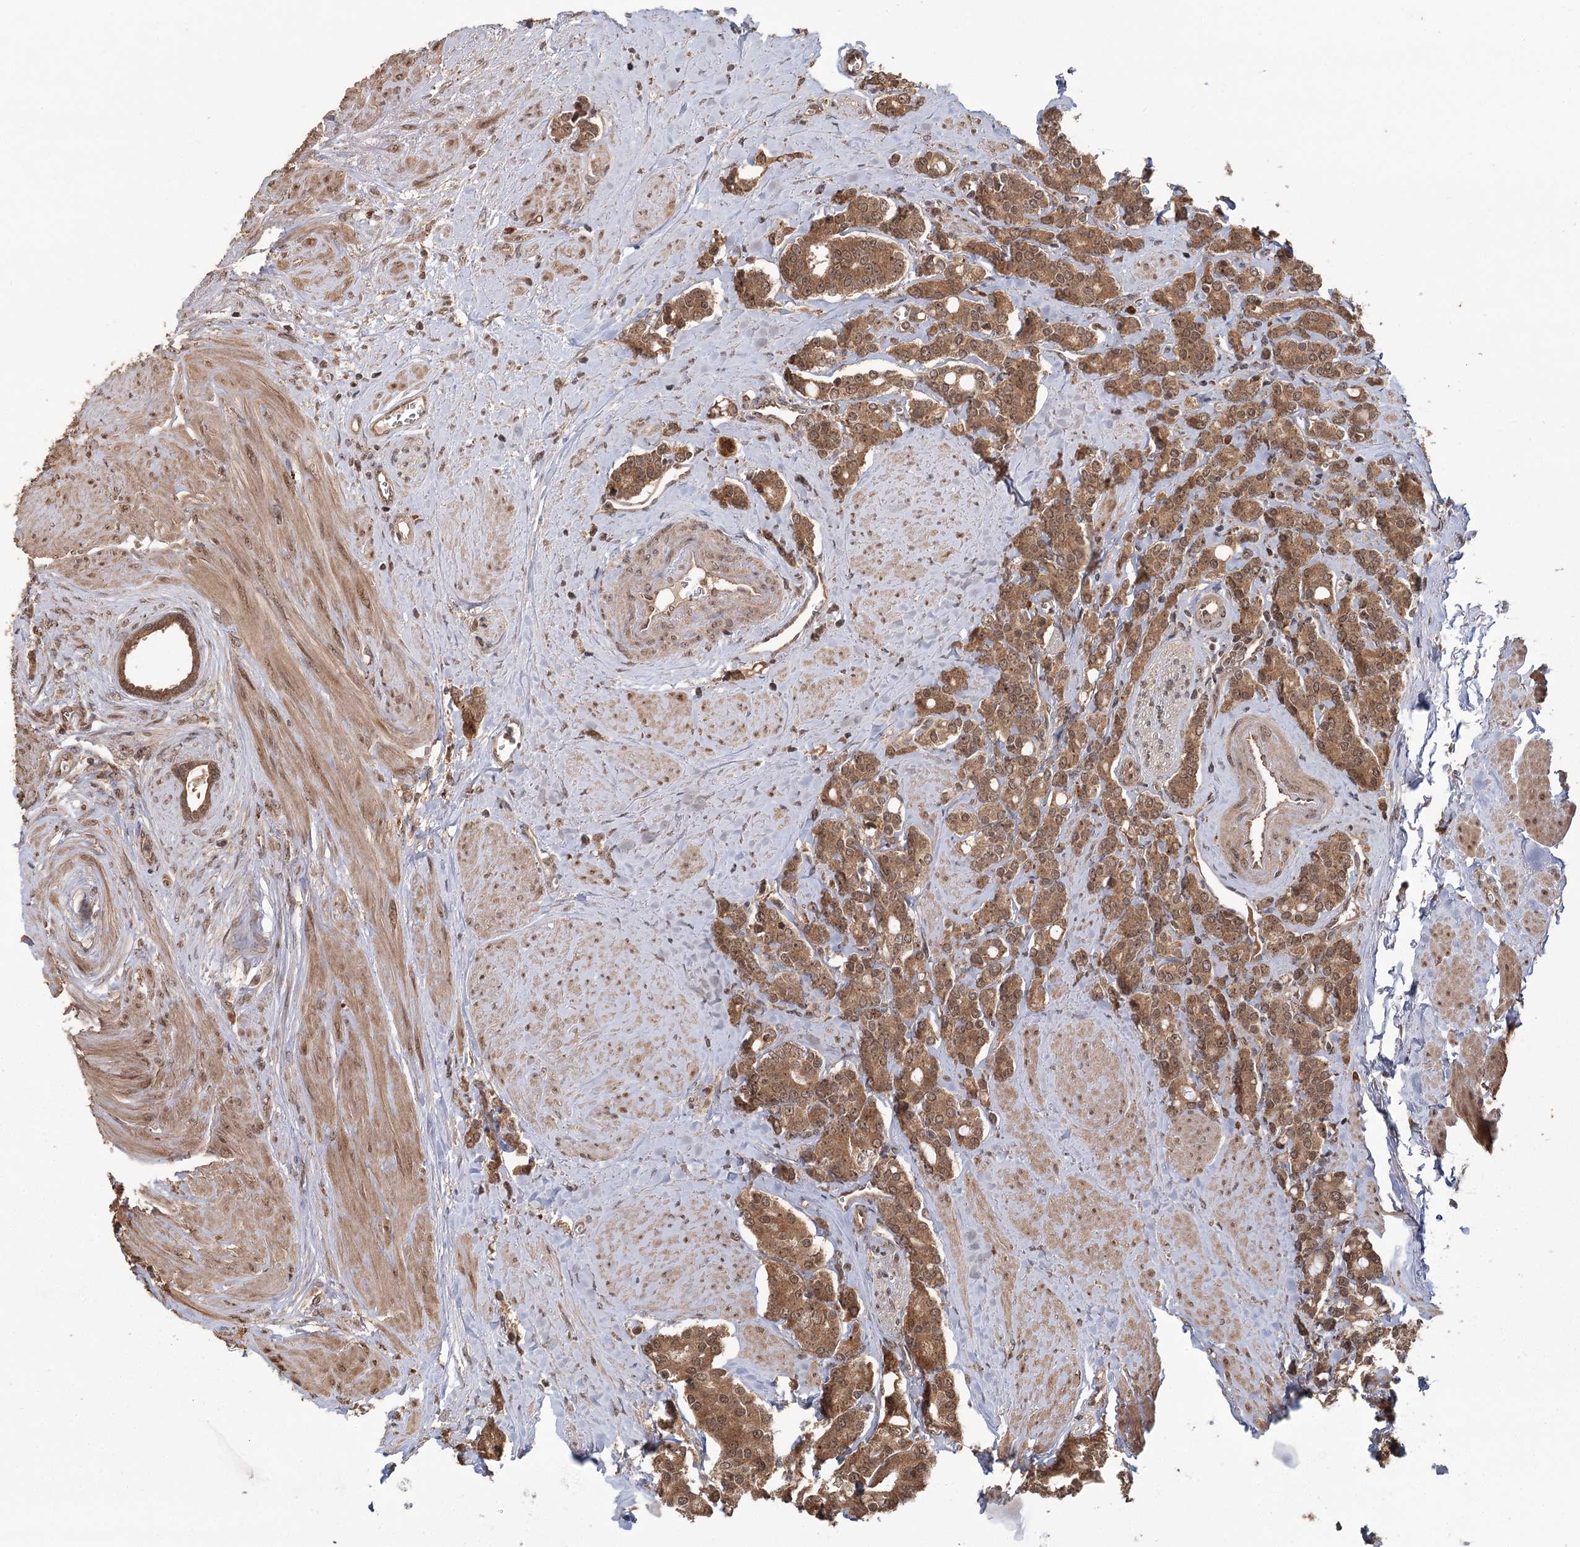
{"staining": {"intensity": "moderate", "quantity": ">75%", "location": "cytoplasmic/membranous,nuclear"}, "tissue": "prostate cancer", "cell_type": "Tumor cells", "image_type": "cancer", "snomed": [{"axis": "morphology", "description": "Adenocarcinoma, High grade"}, {"axis": "topography", "description": "Prostate"}], "caption": "Prostate high-grade adenocarcinoma was stained to show a protein in brown. There is medium levels of moderate cytoplasmic/membranous and nuclear positivity in about >75% of tumor cells.", "gene": "N6AMT1", "patient": {"sex": "male", "age": 62}}